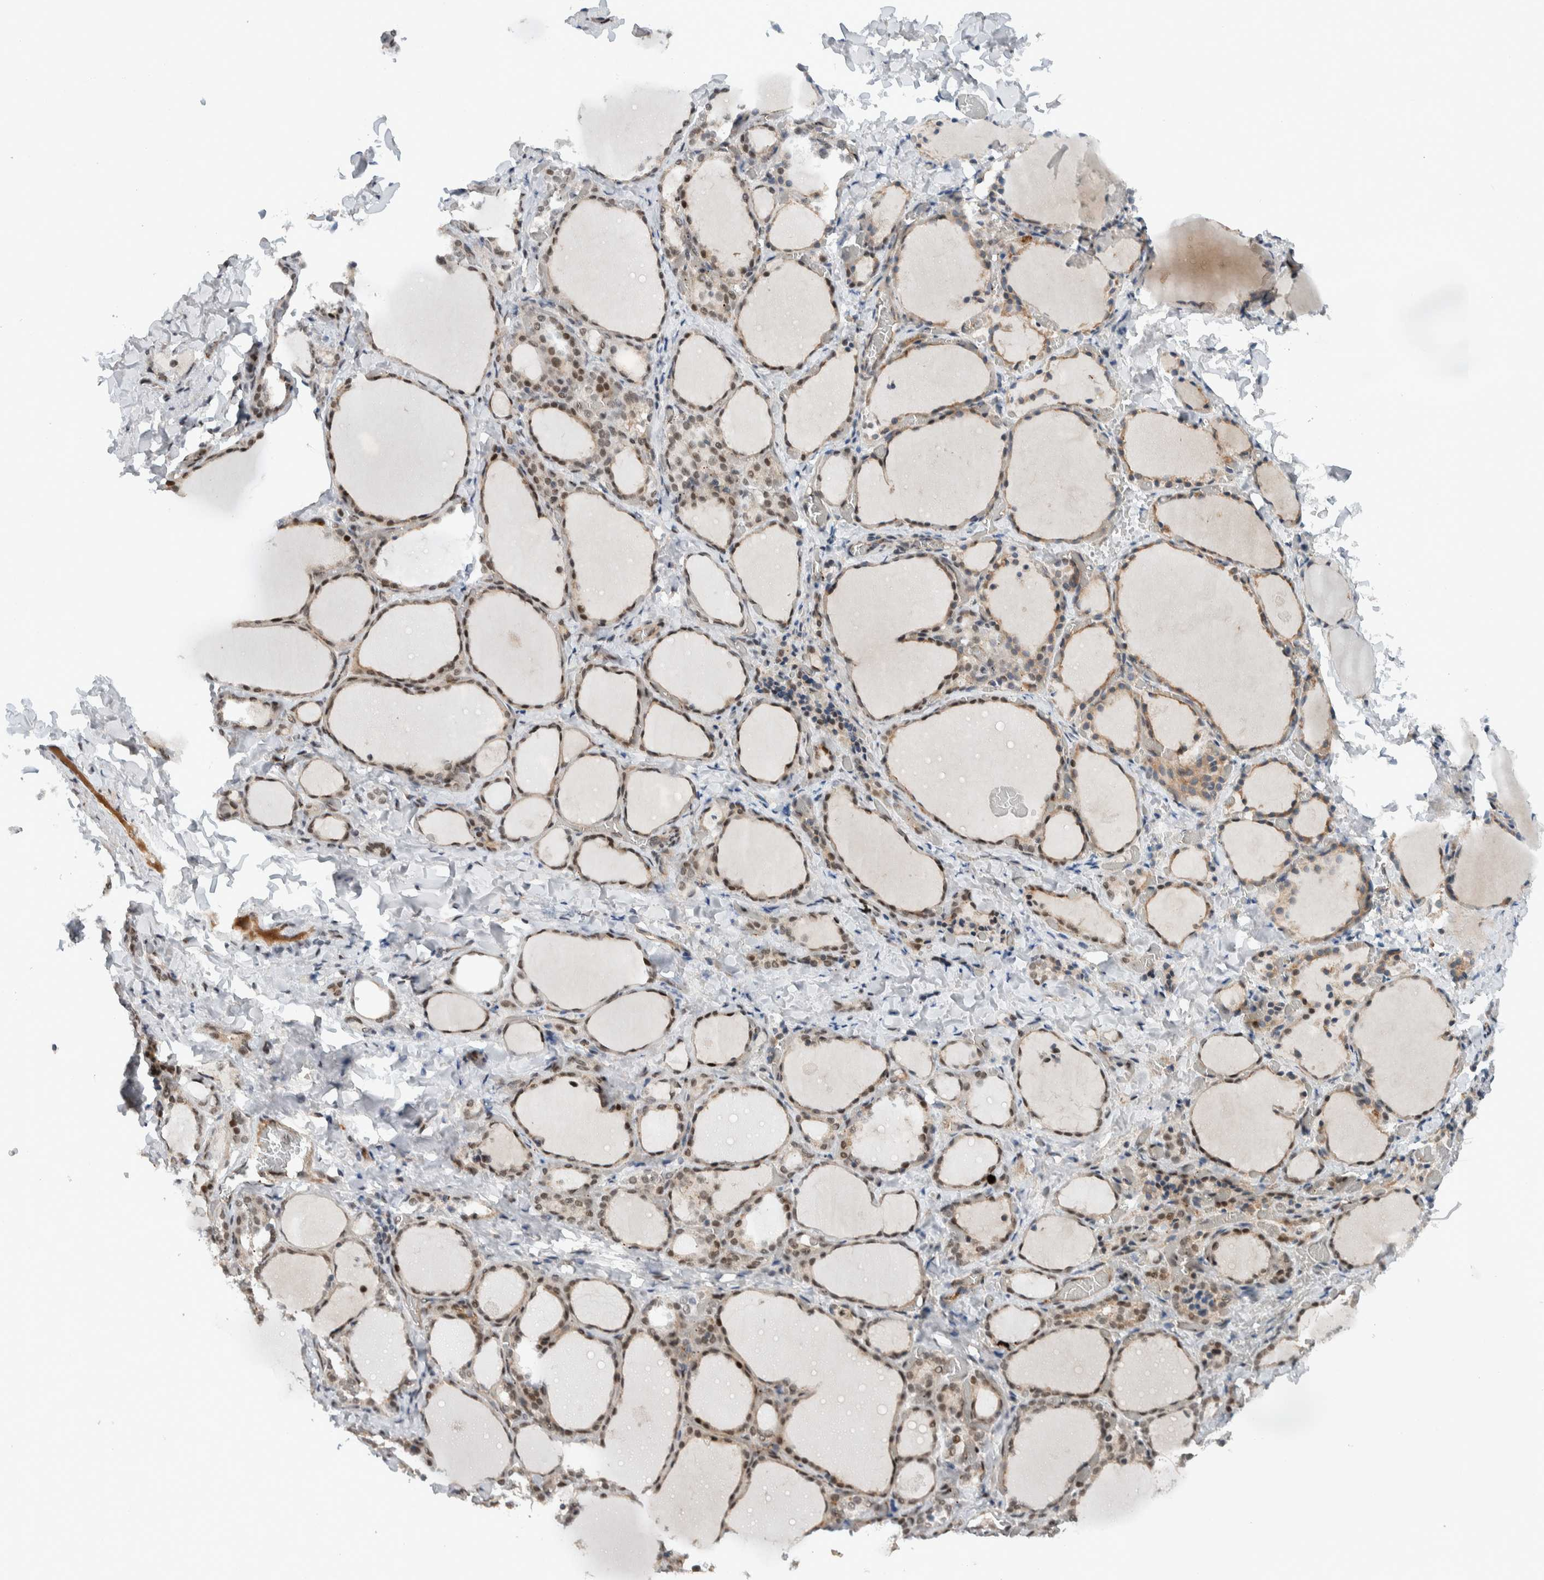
{"staining": {"intensity": "moderate", "quantity": ">75%", "location": "nuclear"}, "tissue": "thyroid gland", "cell_type": "Glandular cells", "image_type": "normal", "snomed": [{"axis": "morphology", "description": "Normal tissue, NOS"}, {"axis": "morphology", "description": "Papillary adenocarcinoma, NOS"}, {"axis": "topography", "description": "Thyroid gland"}], "caption": "Protein staining of normal thyroid gland shows moderate nuclear positivity in about >75% of glandular cells. (IHC, brightfield microscopy, high magnification).", "gene": "ZFP91", "patient": {"sex": "female", "age": 30}}